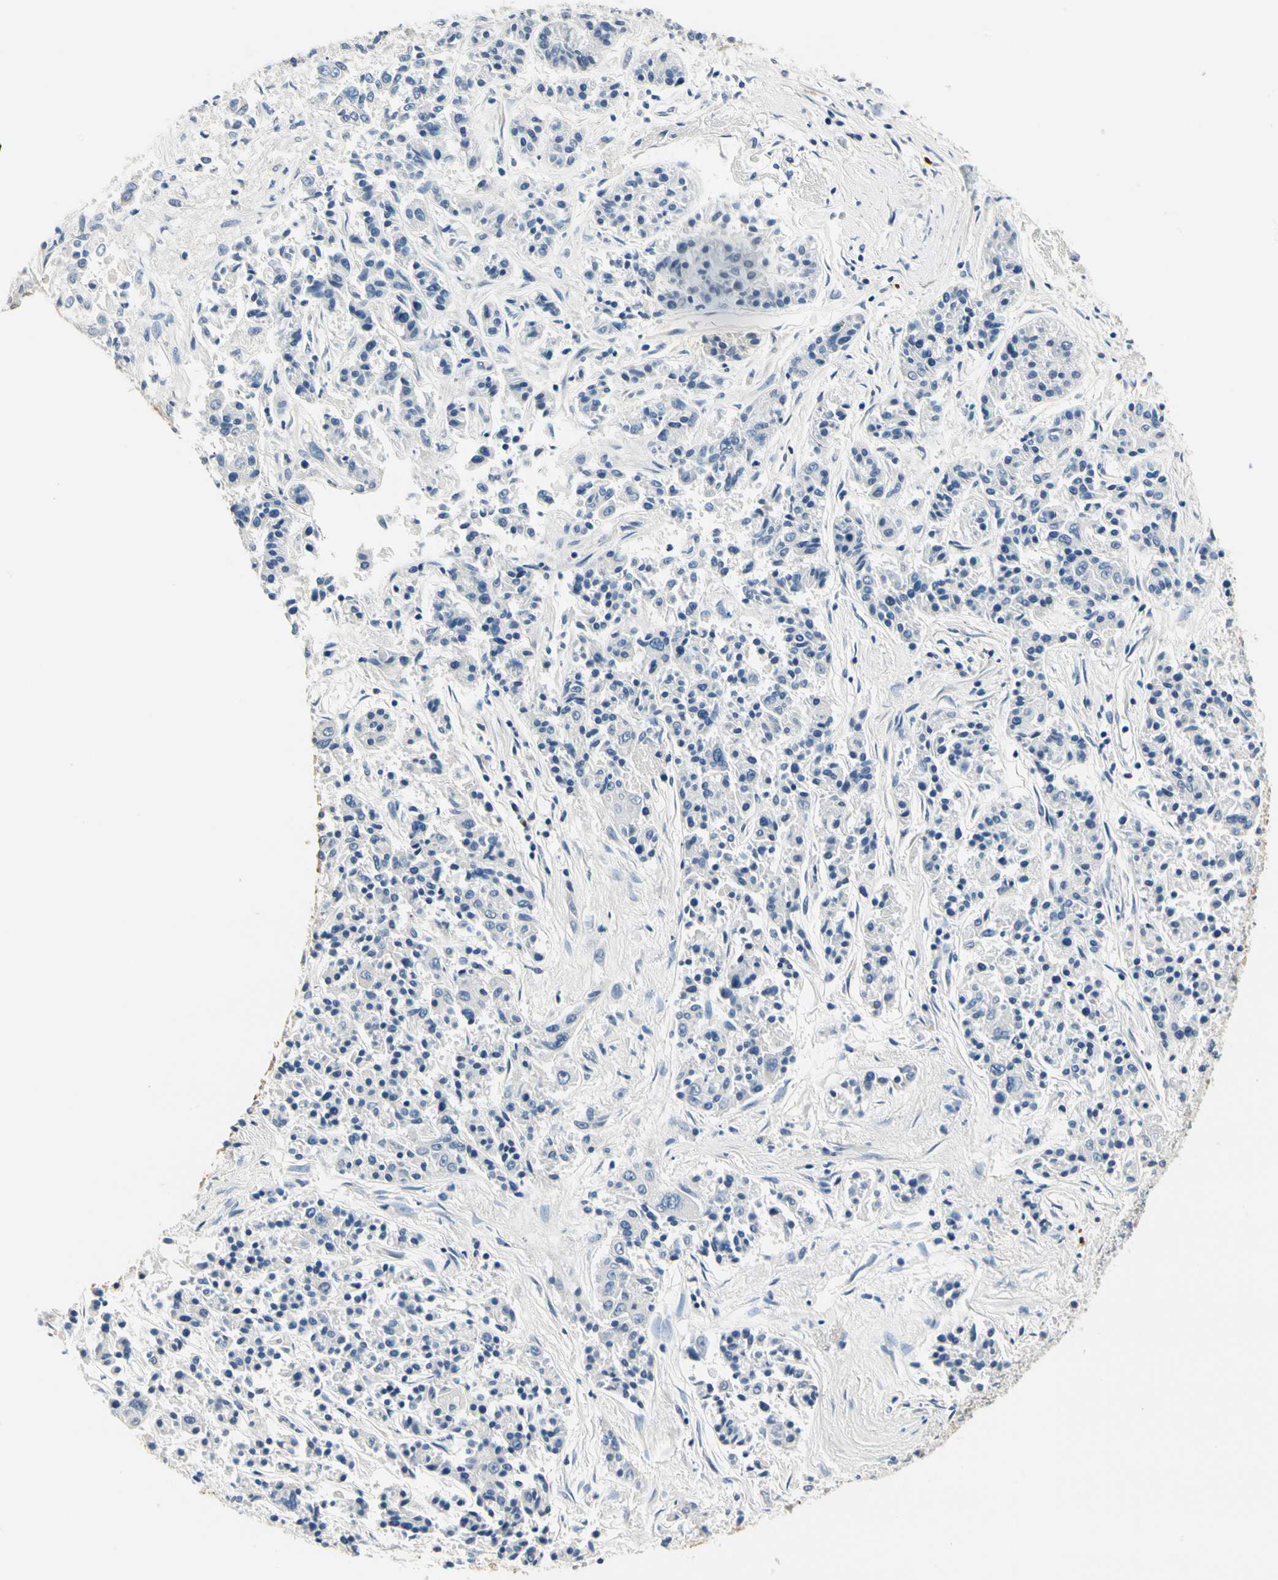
{"staining": {"intensity": "negative", "quantity": "none", "location": "none"}, "tissue": "lung cancer", "cell_type": "Tumor cells", "image_type": "cancer", "snomed": [{"axis": "morphology", "description": "Adenocarcinoma, NOS"}, {"axis": "topography", "description": "Lung"}], "caption": "An immunohistochemistry (IHC) histopathology image of lung cancer is shown. There is no staining in tumor cells of lung cancer.", "gene": "TGFBR3", "patient": {"sex": "male", "age": 84}}